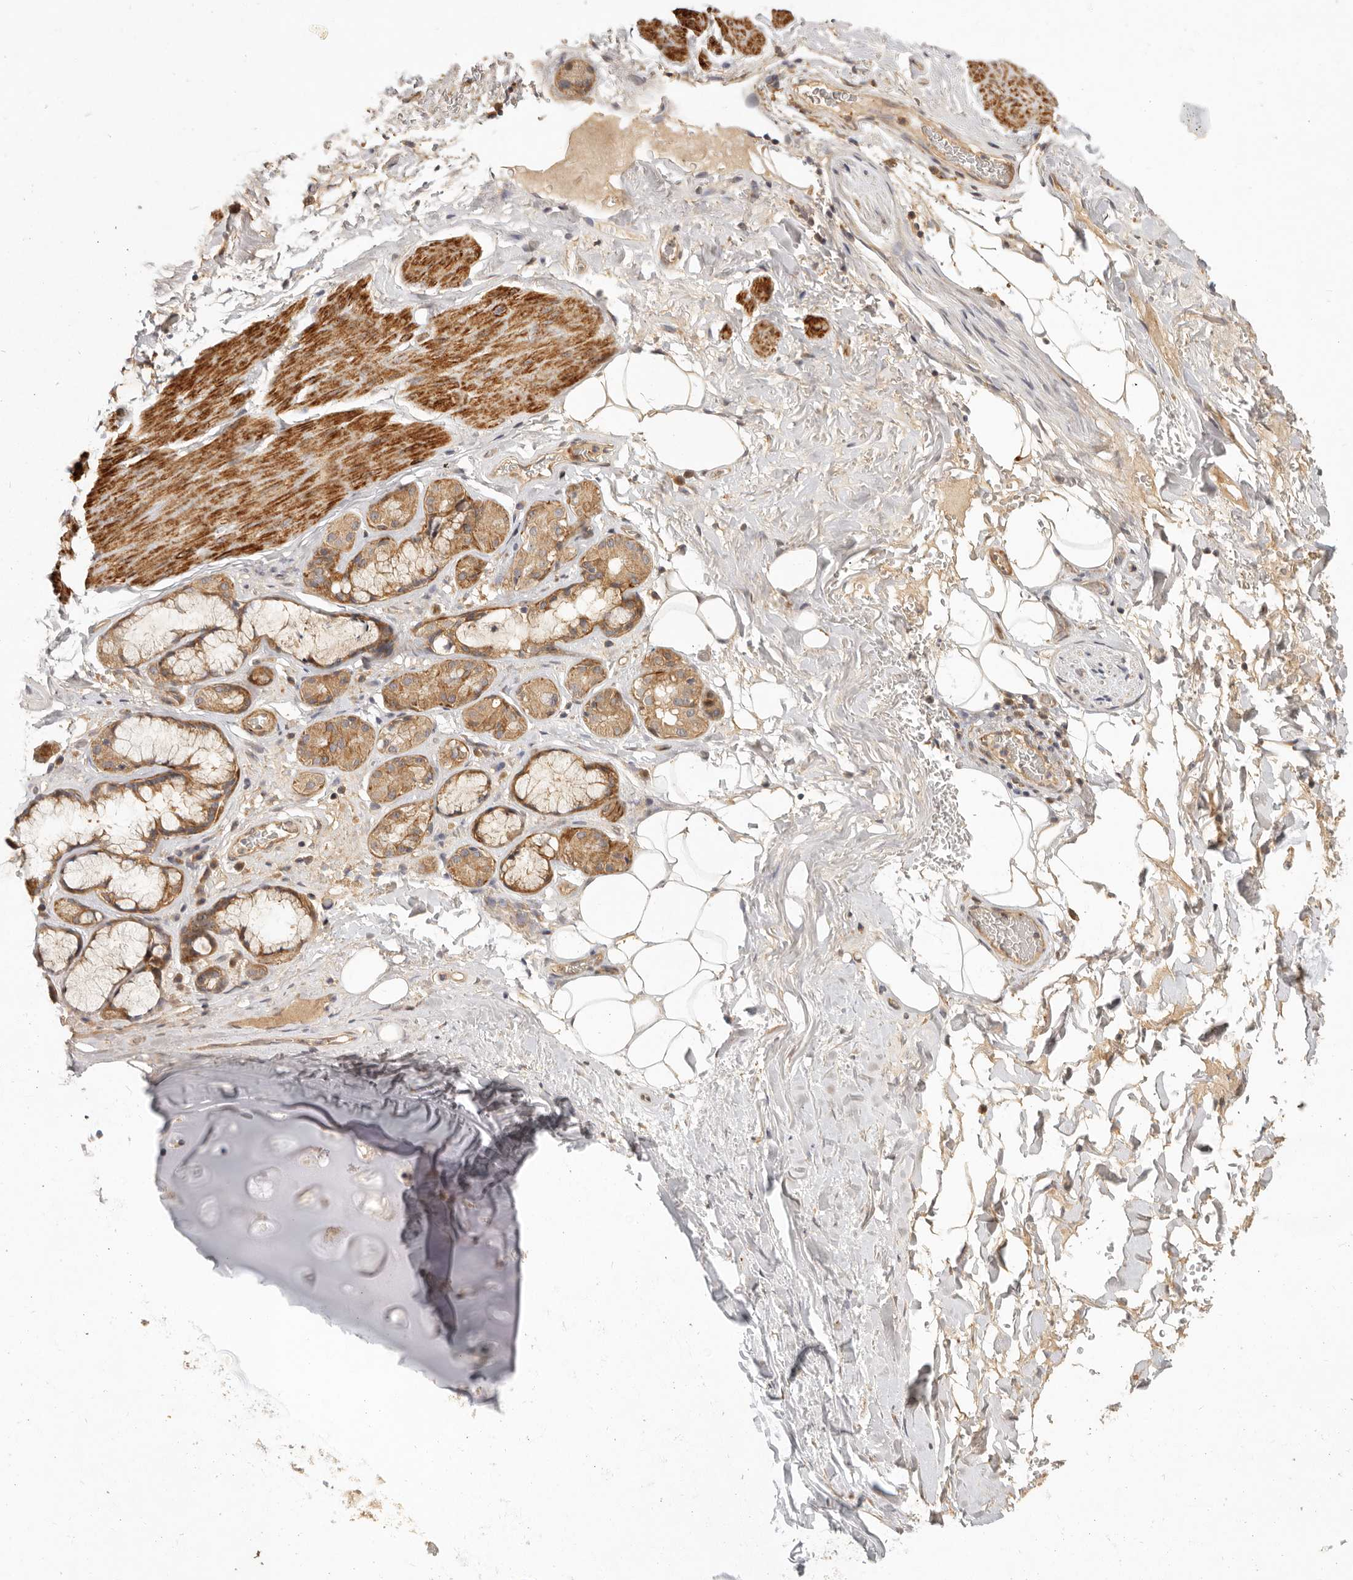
{"staining": {"intensity": "weak", "quantity": "25%-75%", "location": "cytoplasmic/membranous"}, "tissue": "adipose tissue", "cell_type": "Adipocytes", "image_type": "normal", "snomed": [{"axis": "morphology", "description": "Normal tissue, NOS"}, {"axis": "topography", "description": "Cartilage tissue"}], "caption": "Immunohistochemical staining of benign human adipose tissue reveals weak cytoplasmic/membranous protein staining in about 25%-75% of adipocytes.", "gene": "VIPR1", "patient": {"sex": "female", "age": 63}}